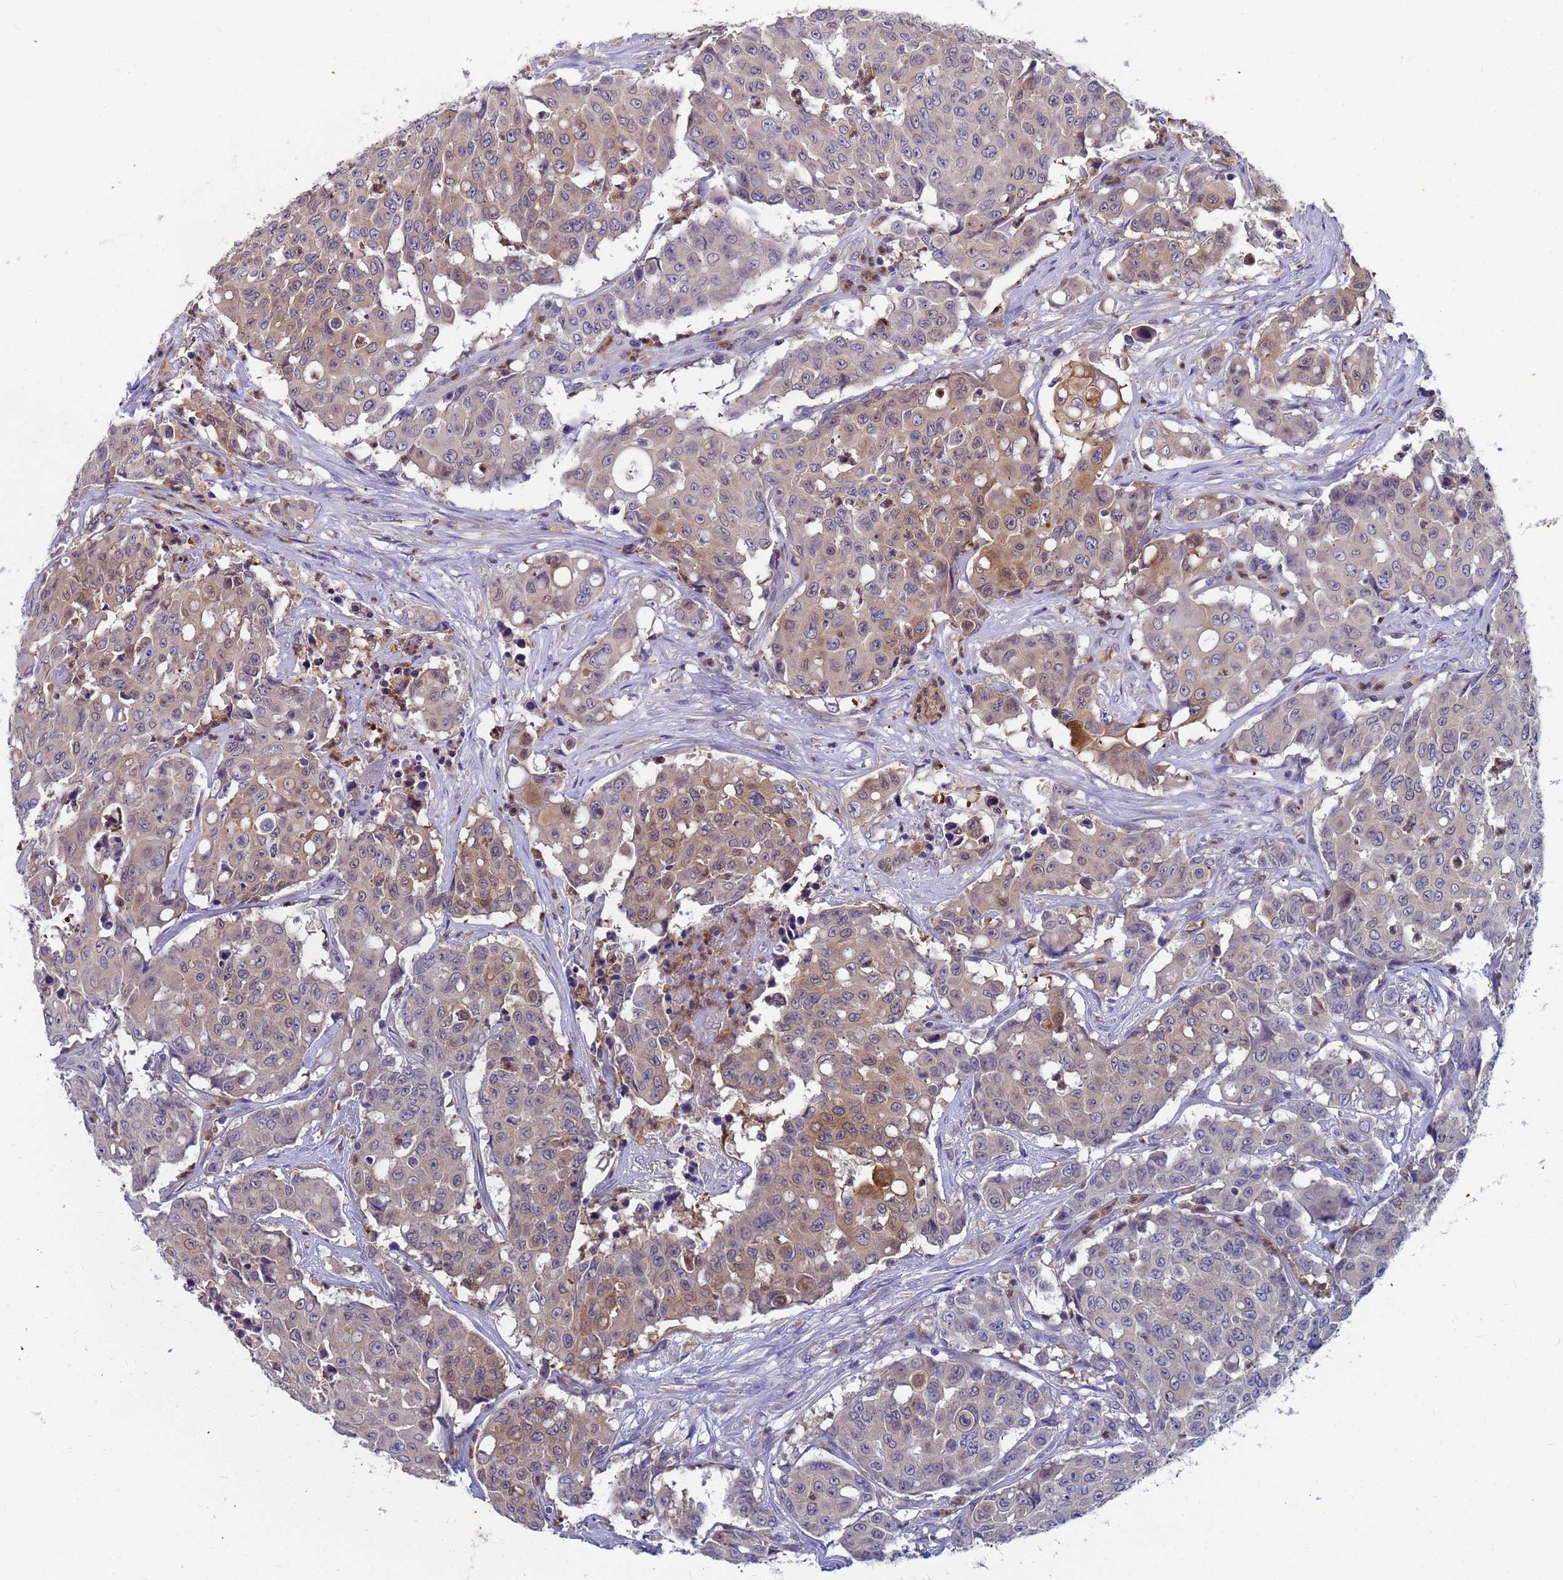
{"staining": {"intensity": "moderate", "quantity": "25%-75%", "location": "cytoplasmic/membranous"}, "tissue": "colorectal cancer", "cell_type": "Tumor cells", "image_type": "cancer", "snomed": [{"axis": "morphology", "description": "Adenocarcinoma, NOS"}, {"axis": "topography", "description": "Colon"}], "caption": "Brown immunohistochemical staining in human colorectal cancer (adenocarcinoma) reveals moderate cytoplasmic/membranous positivity in approximately 25%-75% of tumor cells.", "gene": "TTLL11", "patient": {"sex": "male", "age": 51}}